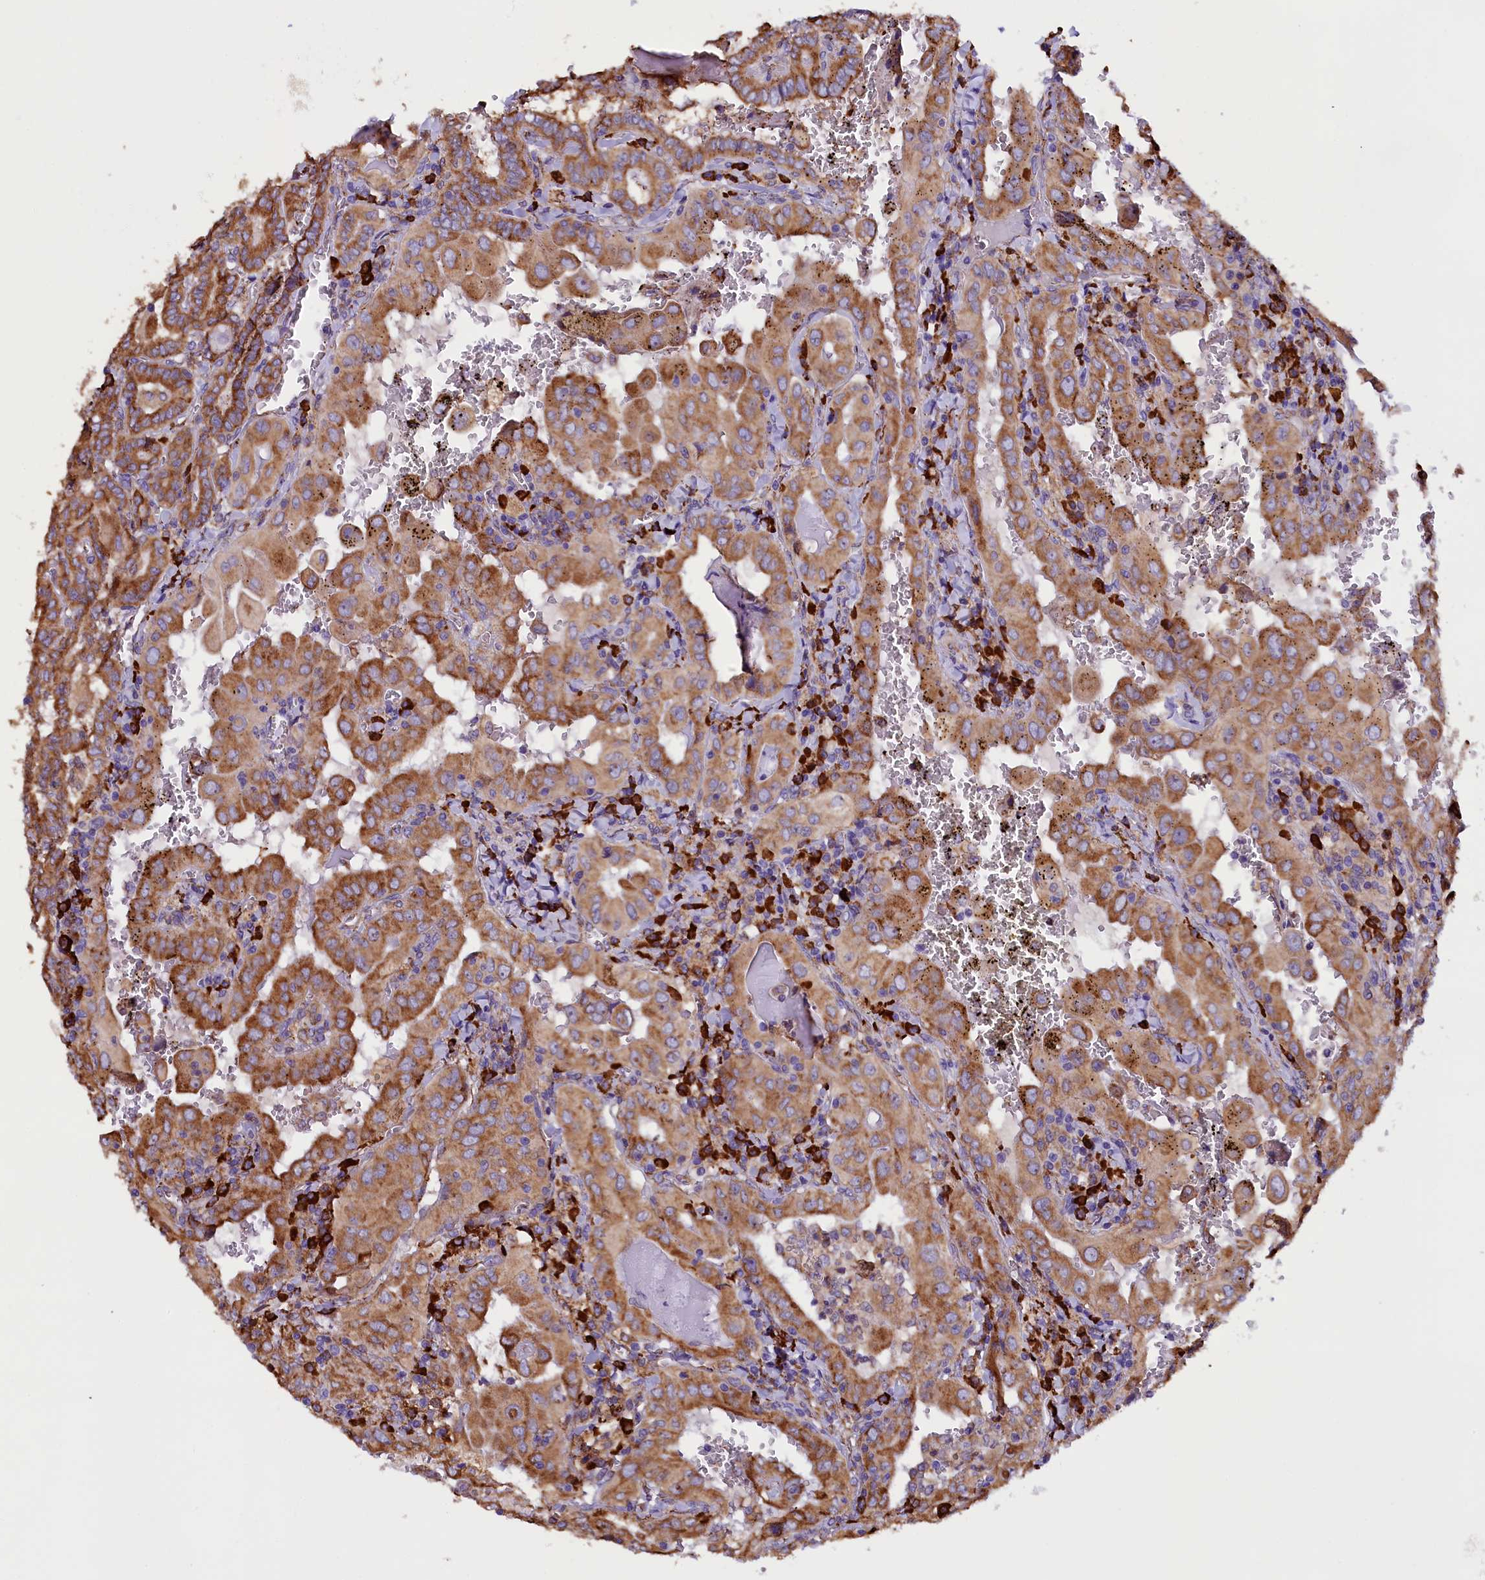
{"staining": {"intensity": "moderate", "quantity": ">75%", "location": "cytoplasmic/membranous"}, "tissue": "thyroid cancer", "cell_type": "Tumor cells", "image_type": "cancer", "snomed": [{"axis": "morphology", "description": "Papillary adenocarcinoma, NOS"}, {"axis": "topography", "description": "Thyroid gland"}], "caption": "Thyroid cancer stained with DAB (3,3'-diaminobenzidine) immunohistochemistry demonstrates medium levels of moderate cytoplasmic/membranous expression in approximately >75% of tumor cells.", "gene": "CAPS2", "patient": {"sex": "female", "age": 72}}